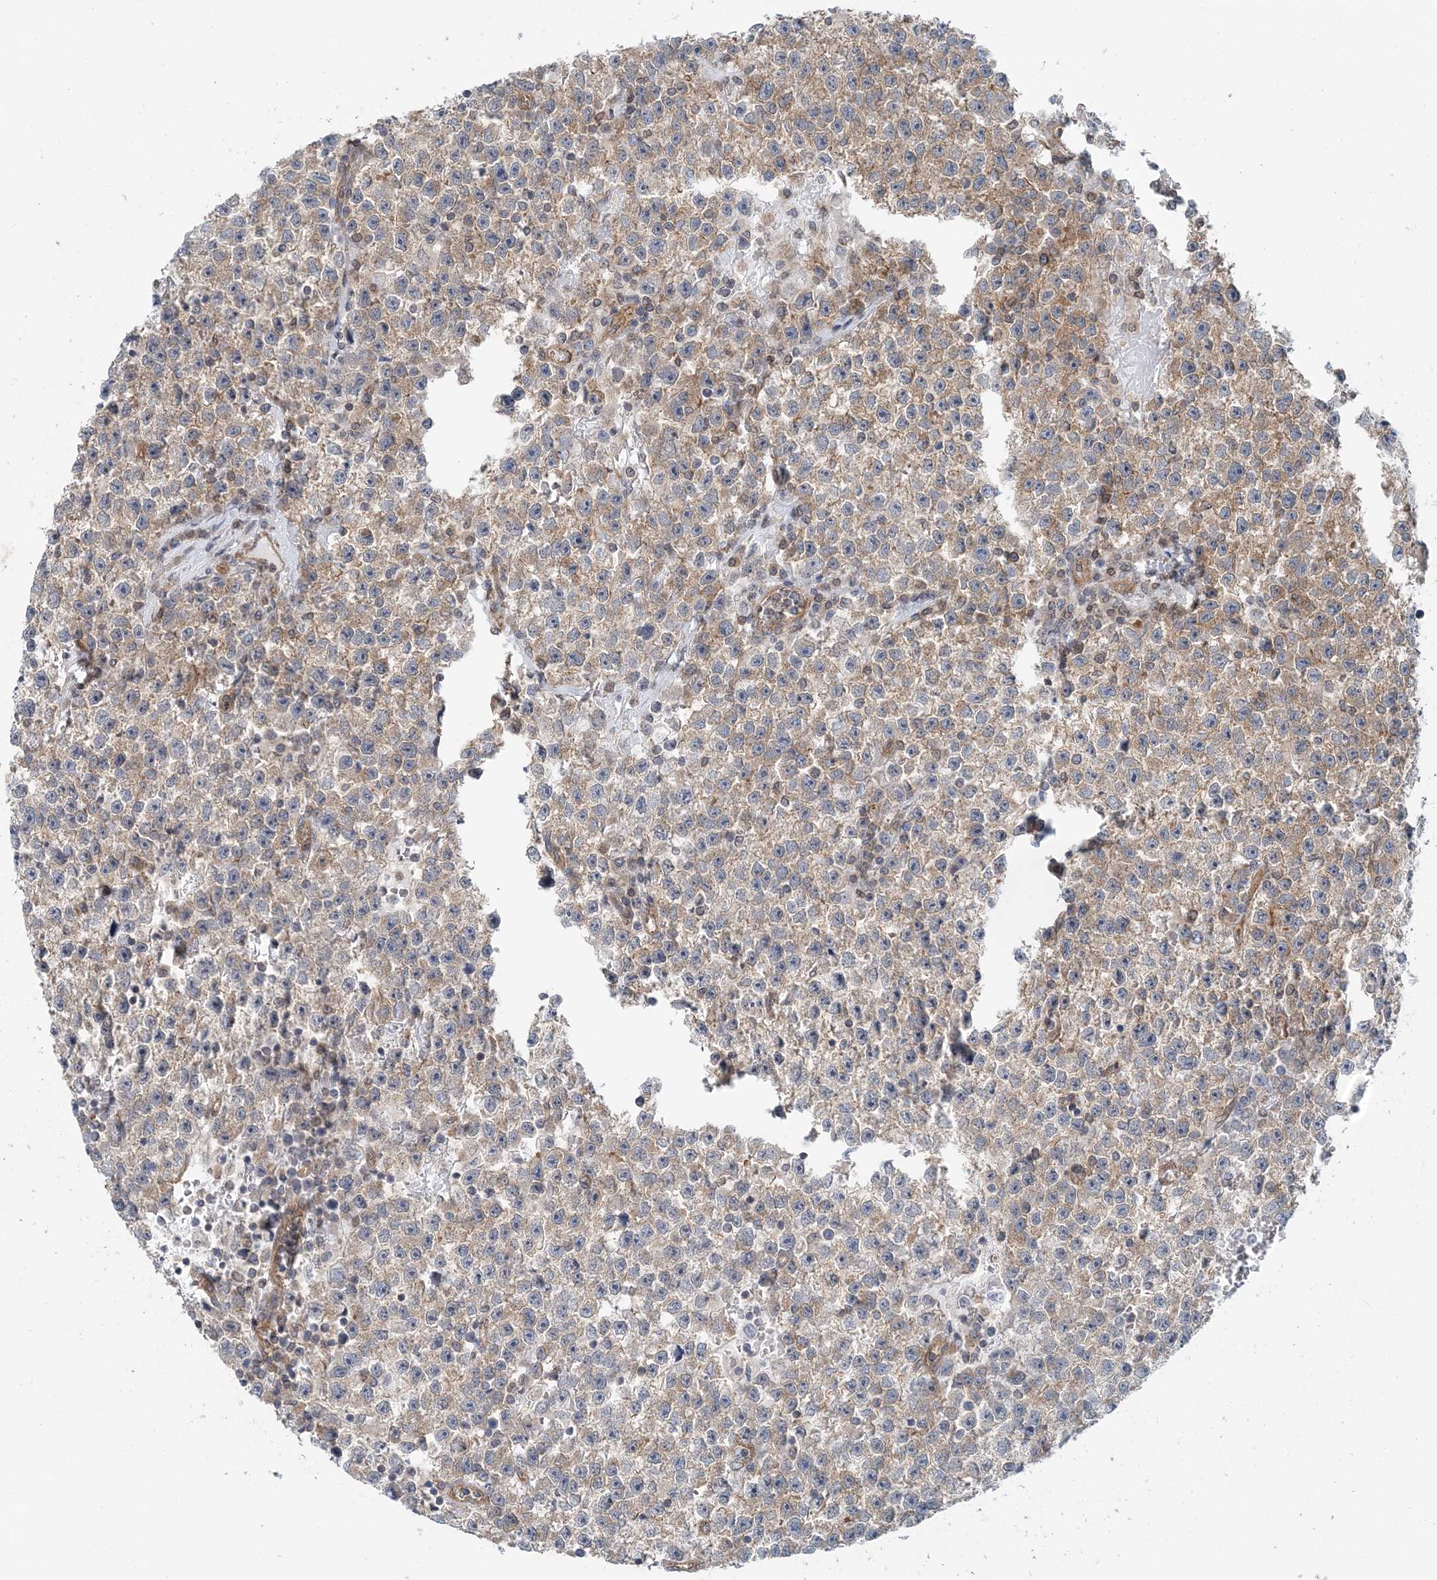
{"staining": {"intensity": "weak", "quantity": "25%-75%", "location": "cytoplasmic/membranous"}, "tissue": "testis cancer", "cell_type": "Tumor cells", "image_type": "cancer", "snomed": [{"axis": "morphology", "description": "Seminoma, NOS"}, {"axis": "topography", "description": "Testis"}], "caption": "Testis cancer stained with DAB (3,3'-diaminobenzidine) immunohistochemistry (IHC) exhibits low levels of weak cytoplasmic/membranous staining in about 25%-75% of tumor cells. The staining was performed using DAB (3,3'-diaminobenzidine) to visualize the protein expression in brown, while the nuclei were stained in blue with hematoxylin (Magnification: 20x).", "gene": "MOB4", "patient": {"sex": "male", "age": 22}}